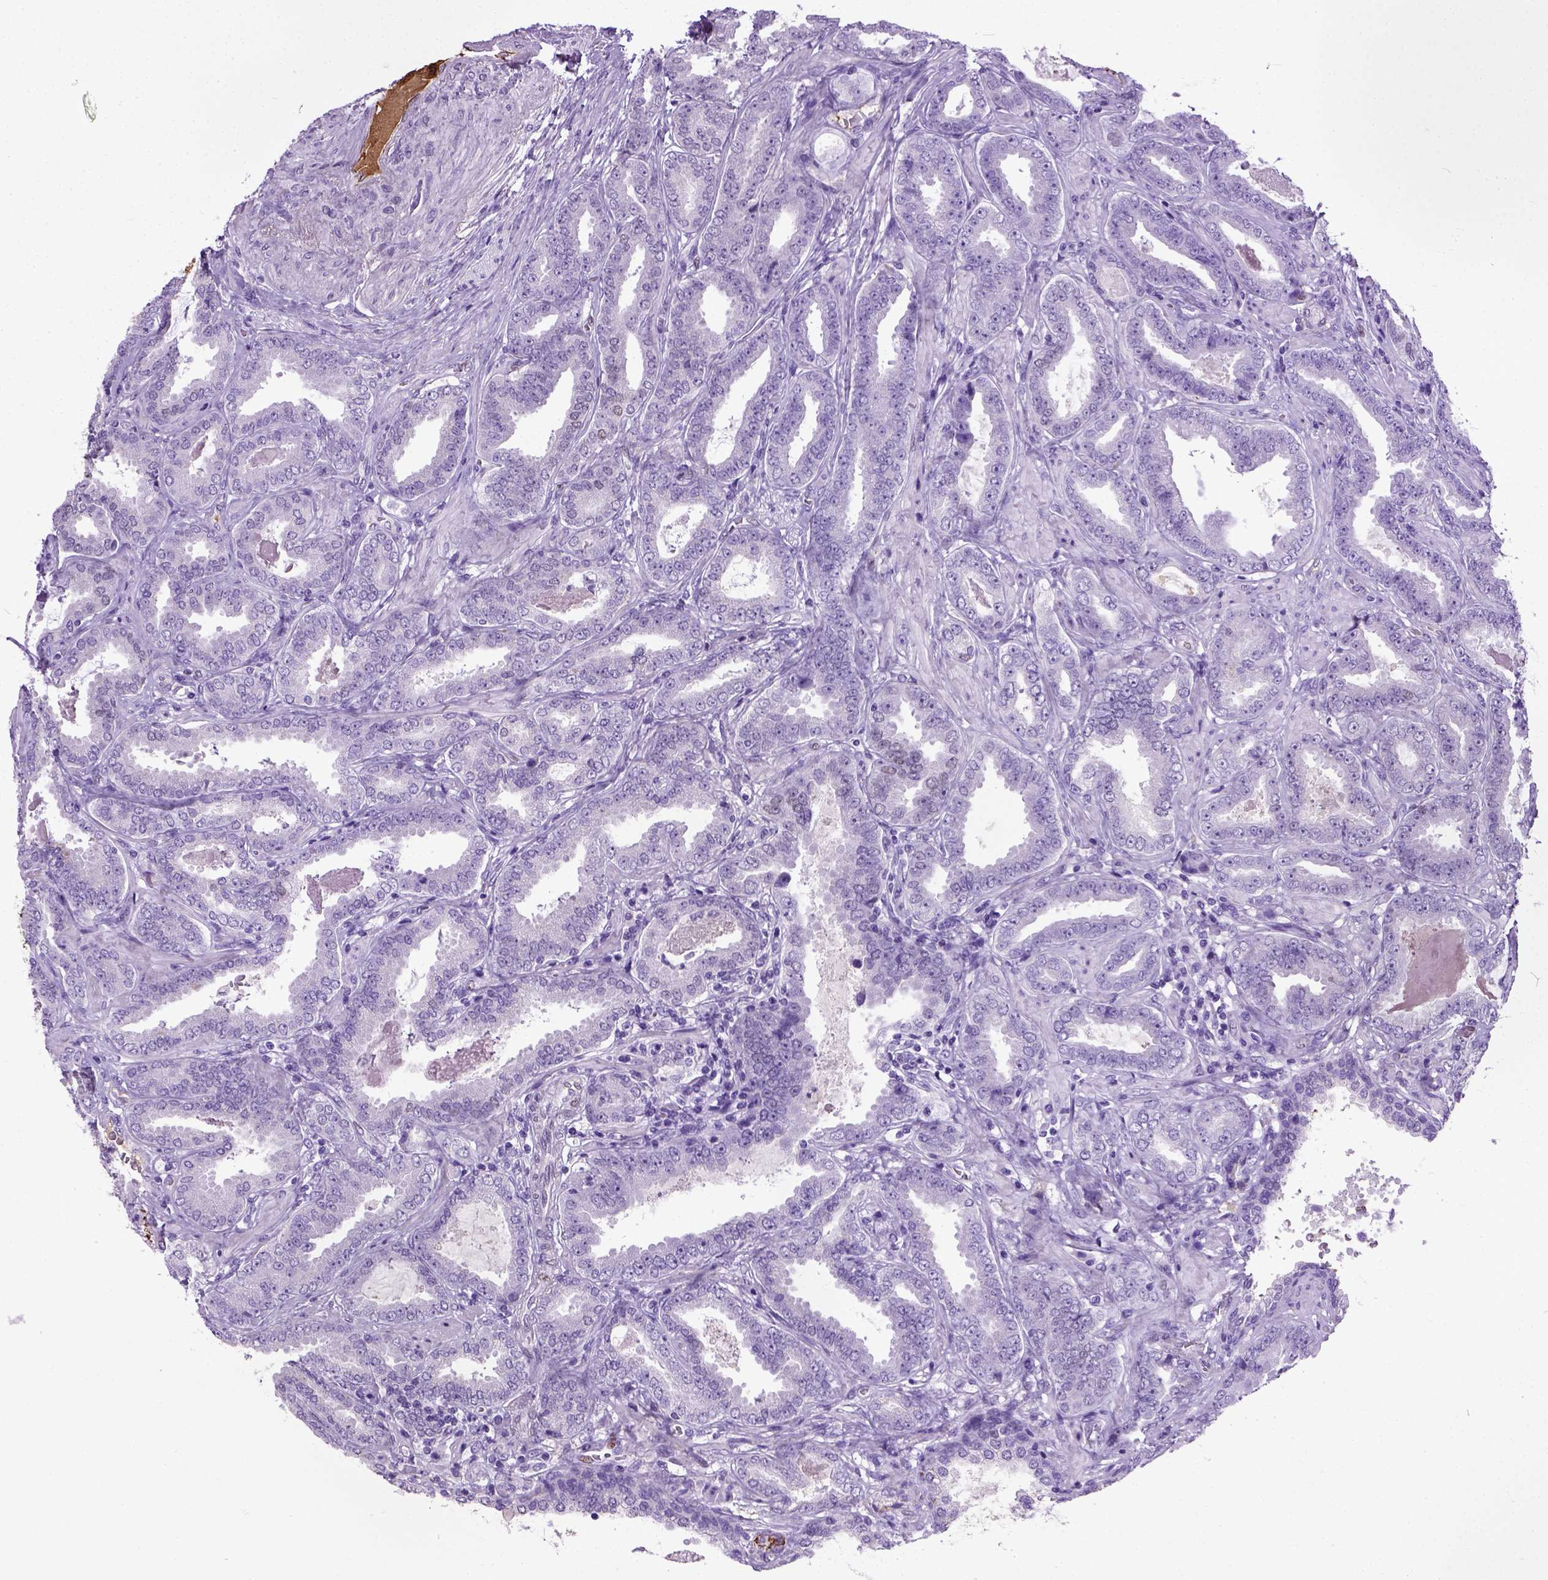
{"staining": {"intensity": "negative", "quantity": "none", "location": "none"}, "tissue": "prostate cancer", "cell_type": "Tumor cells", "image_type": "cancer", "snomed": [{"axis": "morphology", "description": "Adenocarcinoma, NOS"}, {"axis": "topography", "description": "Prostate"}], "caption": "Immunohistochemical staining of human prostate adenocarcinoma exhibits no significant positivity in tumor cells. Brightfield microscopy of immunohistochemistry (IHC) stained with DAB (brown) and hematoxylin (blue), captured at high magnification.", "gene": "ADAMTS8", "patient": {"sex": "male", "age": 64}}